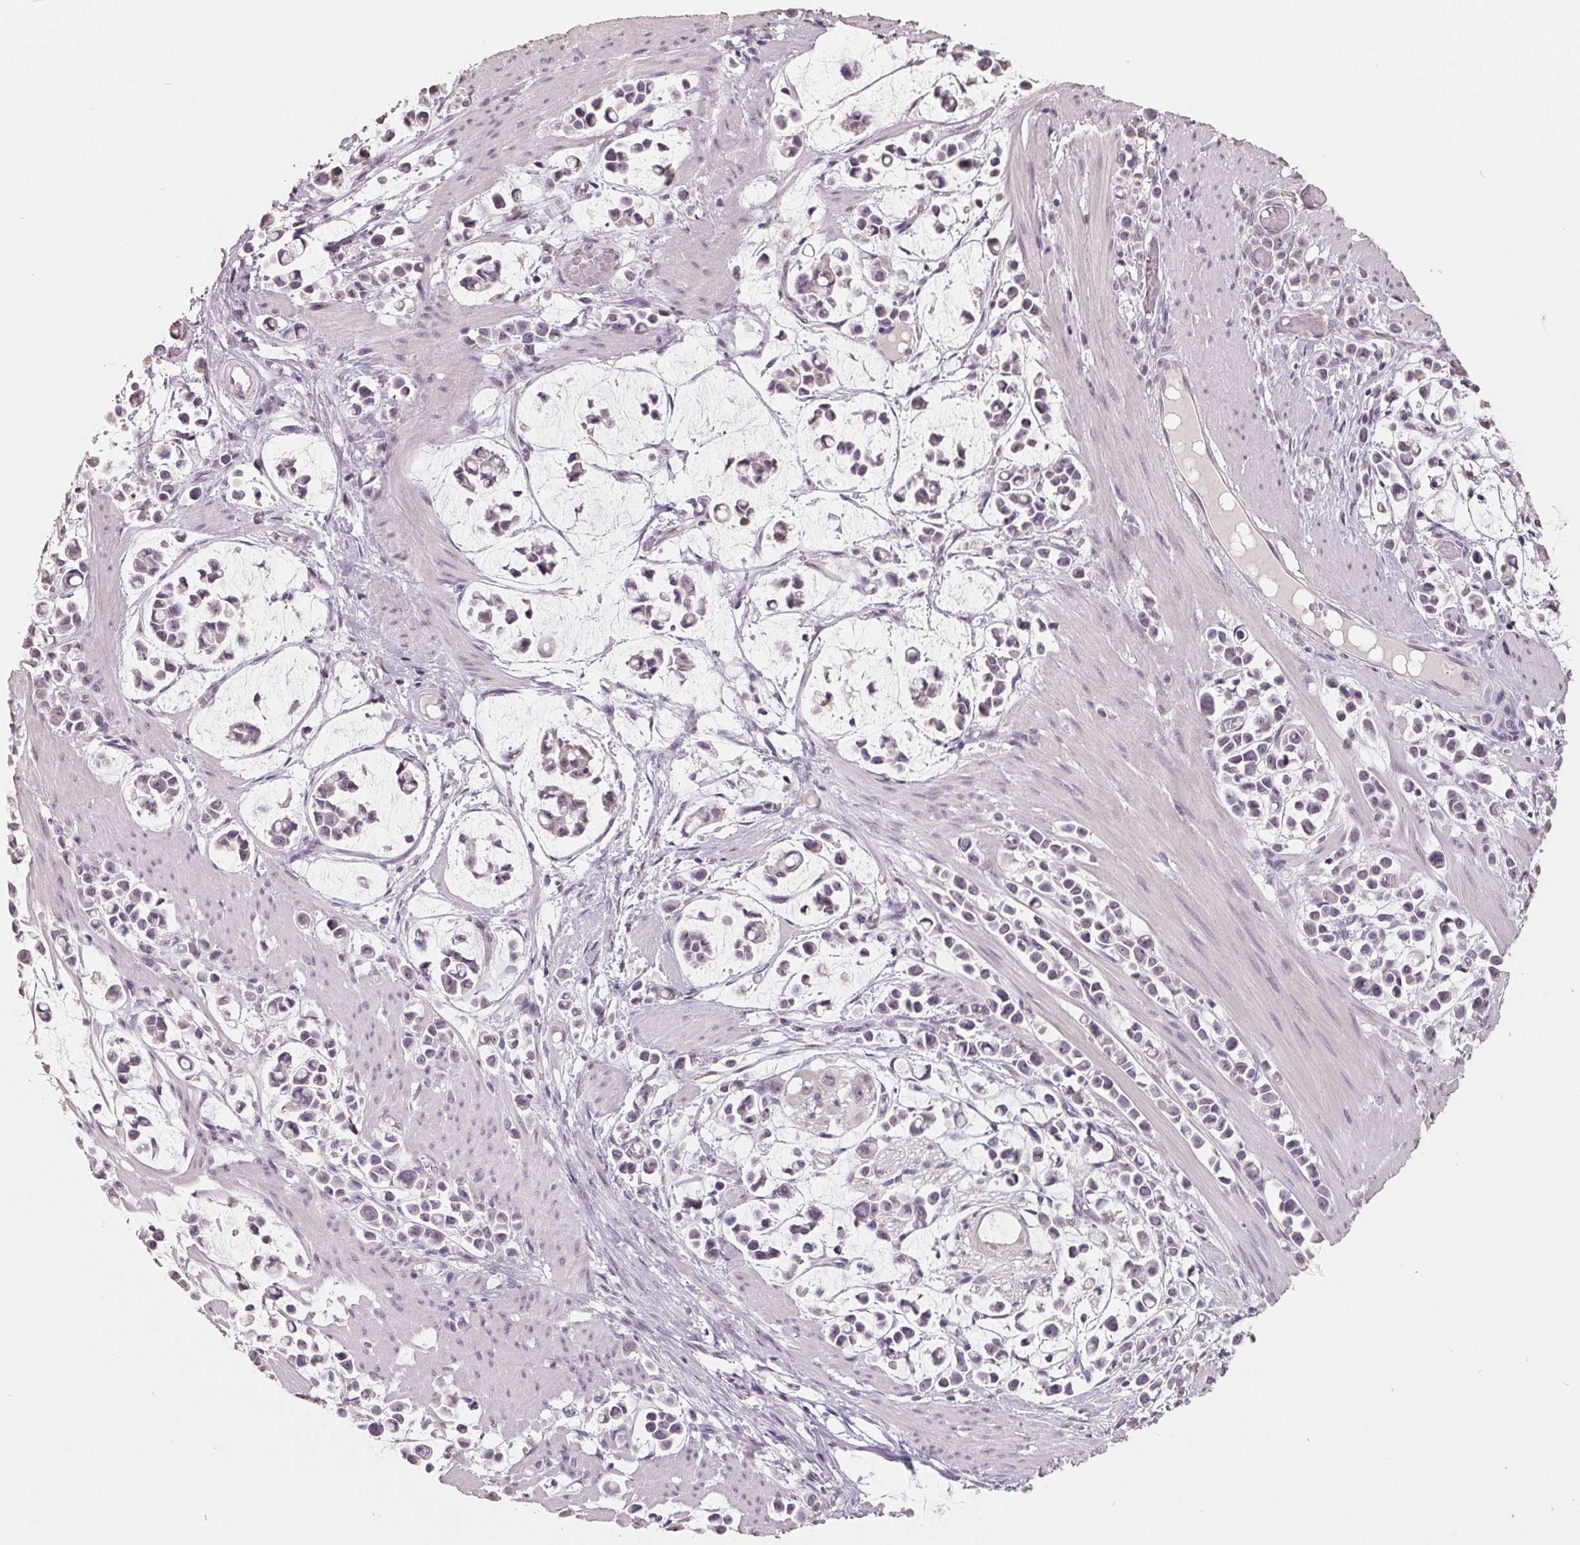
{"staining": {"intensity": "weak", "quantity": "<25%", "location": "nuclear"}, "tissue": "stomach cancer", "cell_type": "Tumor cells", "image_type": "cancer", "snomed": [{"axis": "morphology", "description": "Adenocarcinoma, NOS"}, {"axis": "topography", "description": "Stomach"}], "caption": "Tumor cells show no significant protein positivity in stomach adenocarcinoma.", "gene": "FTCD", "patient": {"sex": "male", "age": 82}}